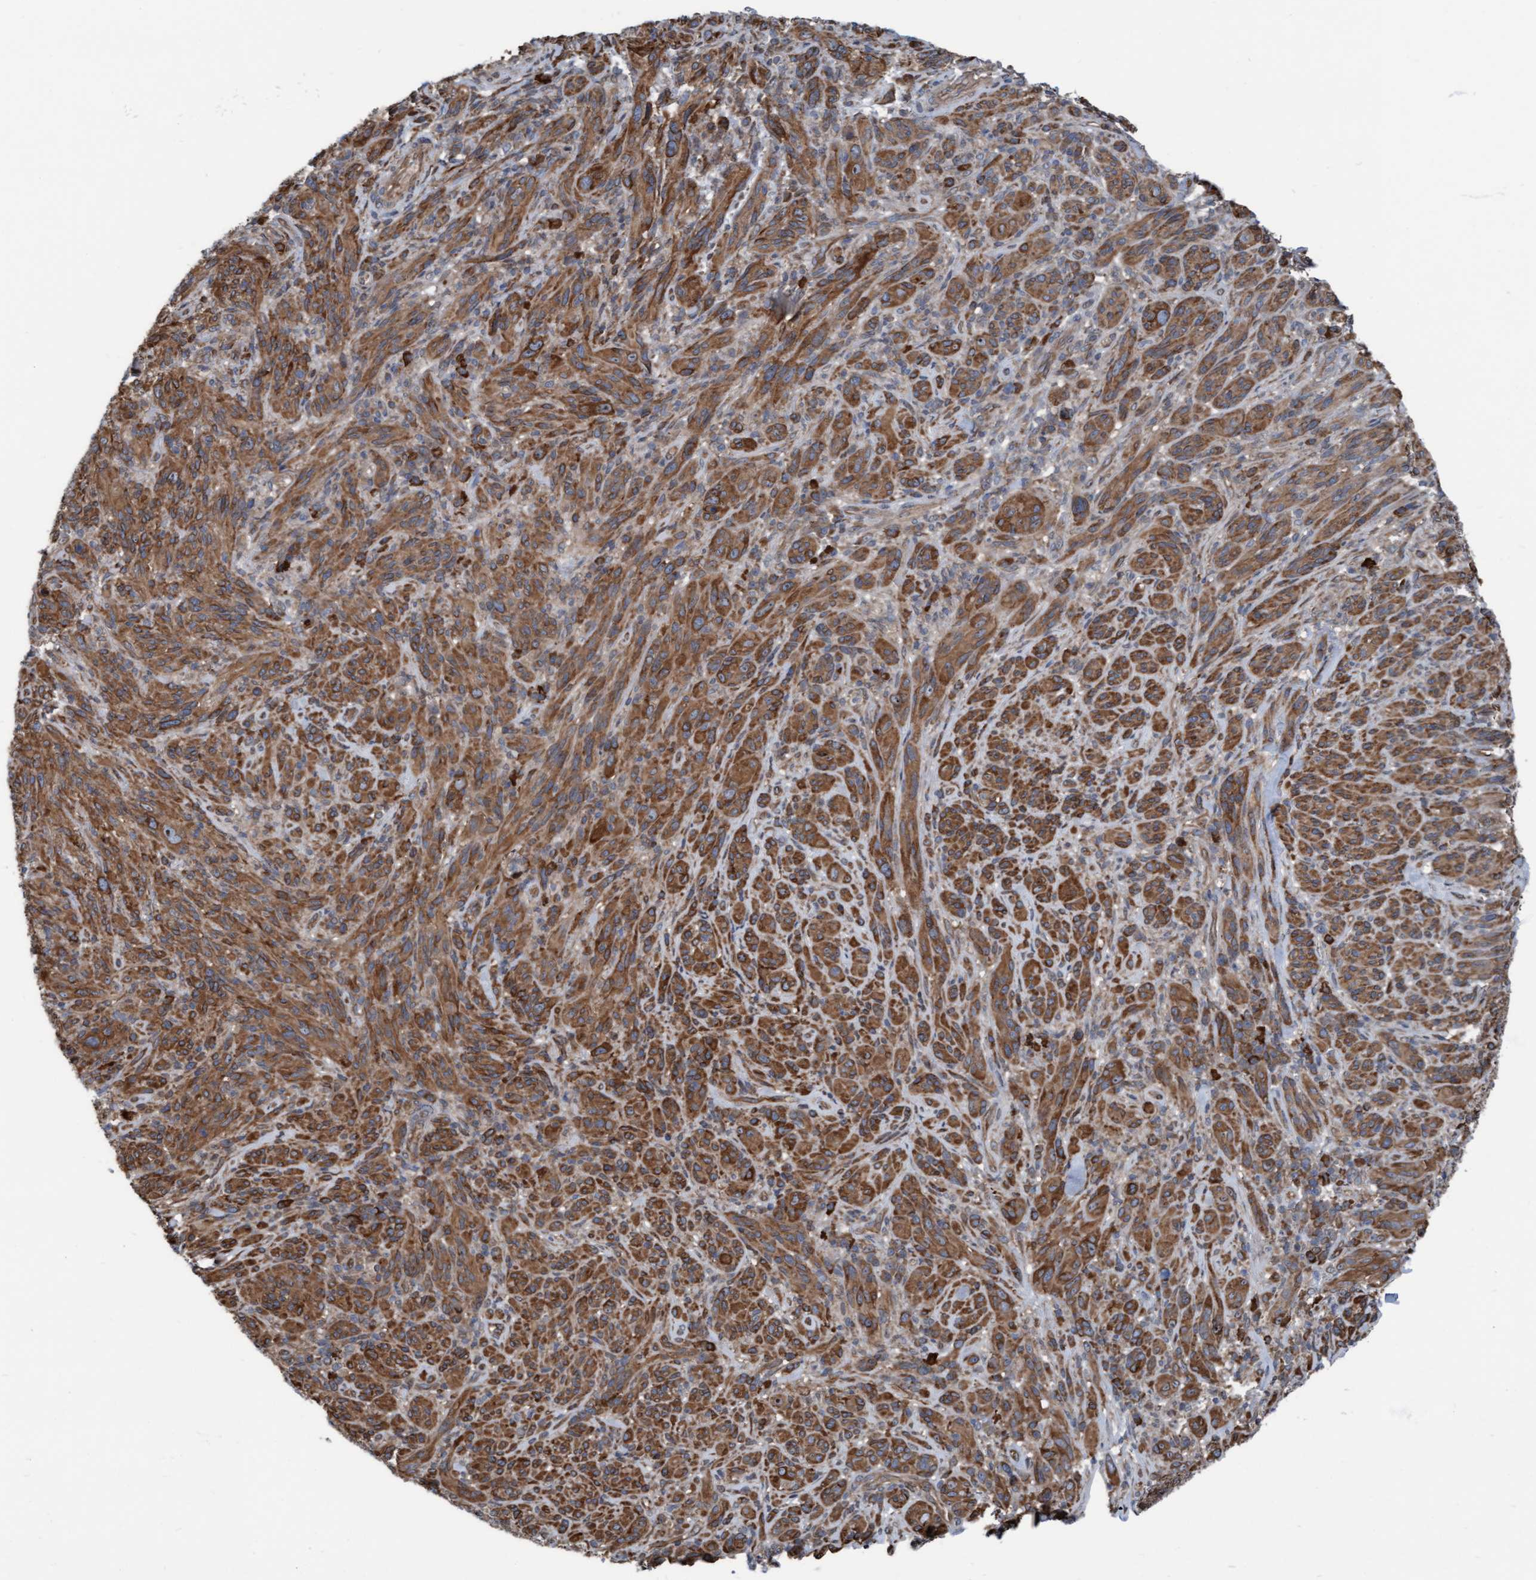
{"staining": {"intensity": "moderate", "quantity": ">75%", "location": "cytoplasmic/membranous"}, "tissue": "melanoma", "cell_type": "Tumor cells", "image_type": "cancer", "snomed": [{"axis": "morphology", "description": "Malignant melanoma, NOS"}, {"axis": "topography", "description": "Skin of head"}], "caption": "IHC of human malignant melanoma displays medium levels of moderate cytoplasmic/membranous expression in approximately >75% of tumor cells.", "gene": "RAP1GAP2", "patient": {"sex": "male", "age": 96}}